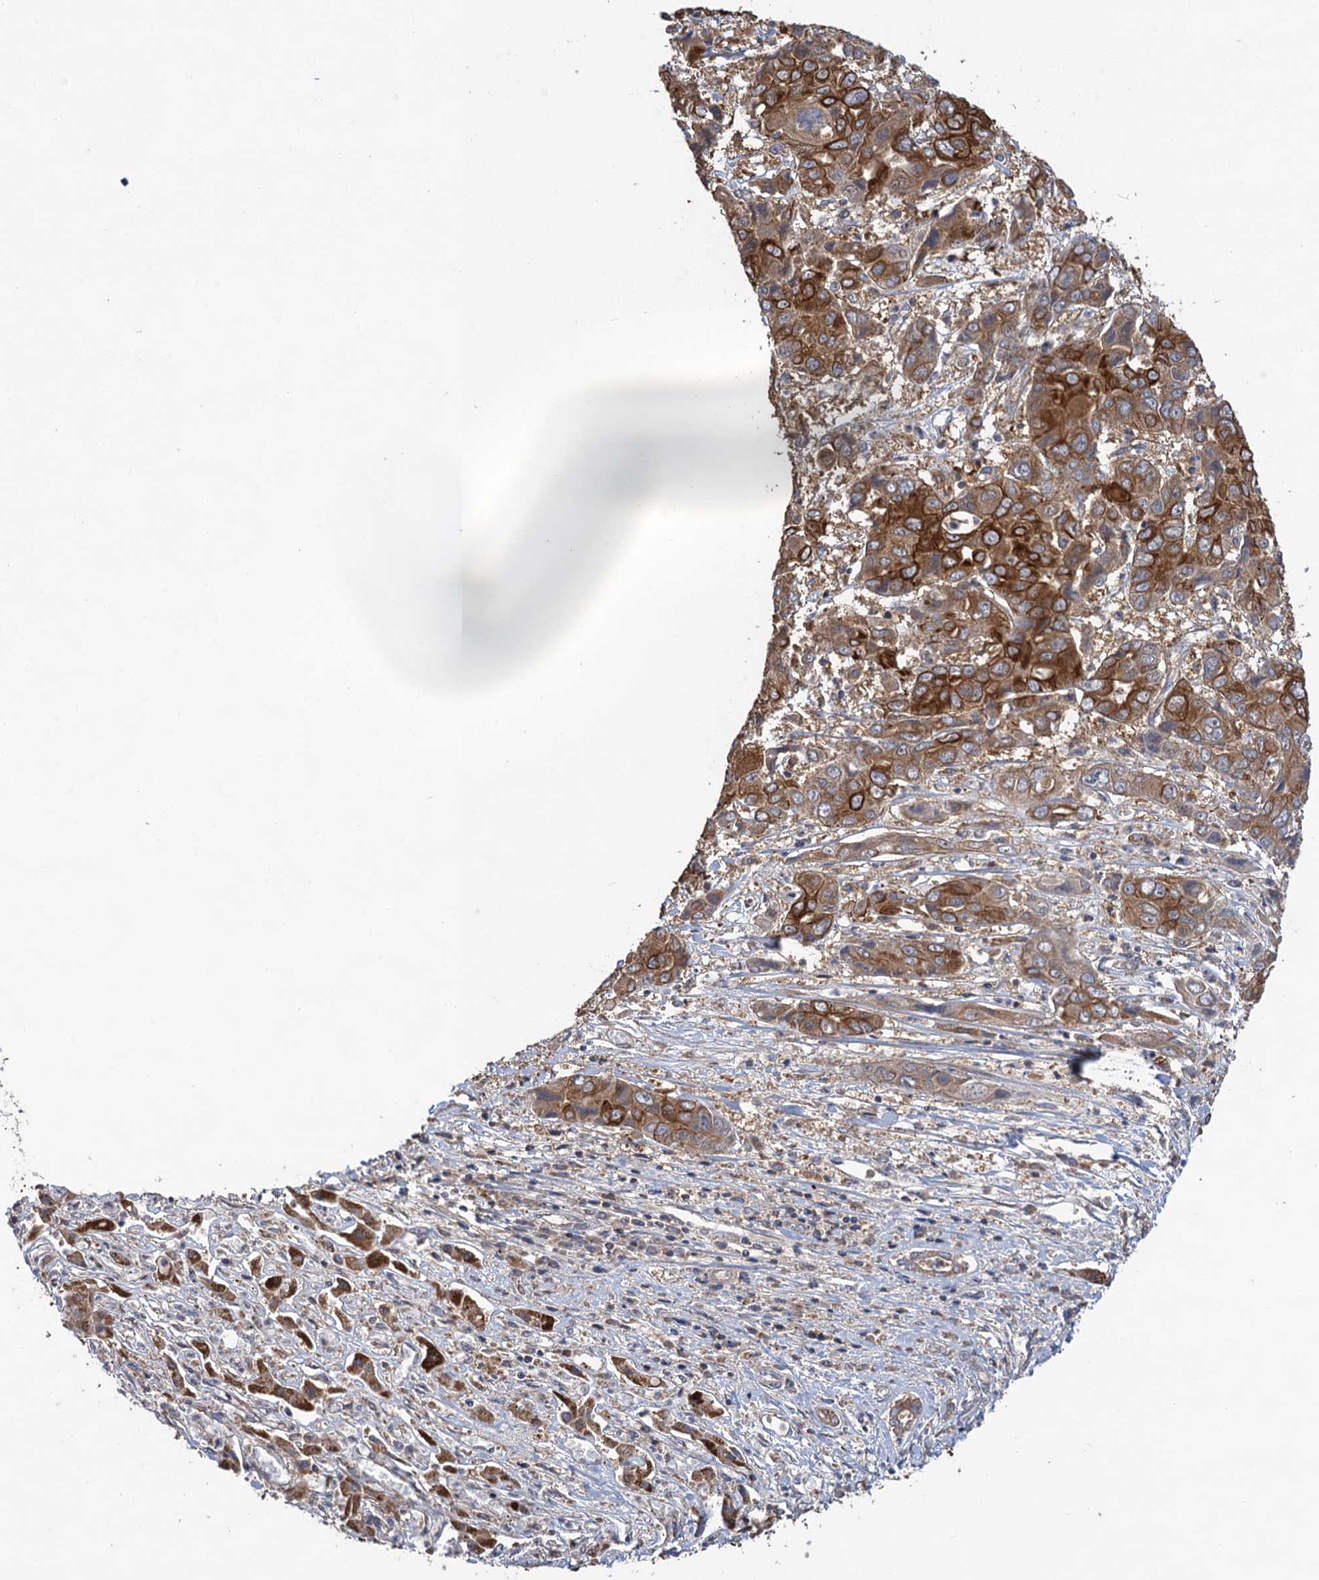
{"staining": {"intensity": "strong", "quantity": ">75%", "location": "cytoplasmic/membranous"}, "tissue": "liver cancer", "cell_type": "Tumor cells", "image_type": "cancer", "snomed": [{"axis": "morphology", "description": "Cholangiocarcinoma"}, {"axis": "topography", "description": "Liver"}], "caption": "Human liver cancer (cholangiocarcinoma) stained for a protein (brown) demonstrates strong cytoplasmic/membranous positive staining in about >75% of tumor cells.", "gene": "WDR88", "patient": {"sex": "male", "age": 67}}